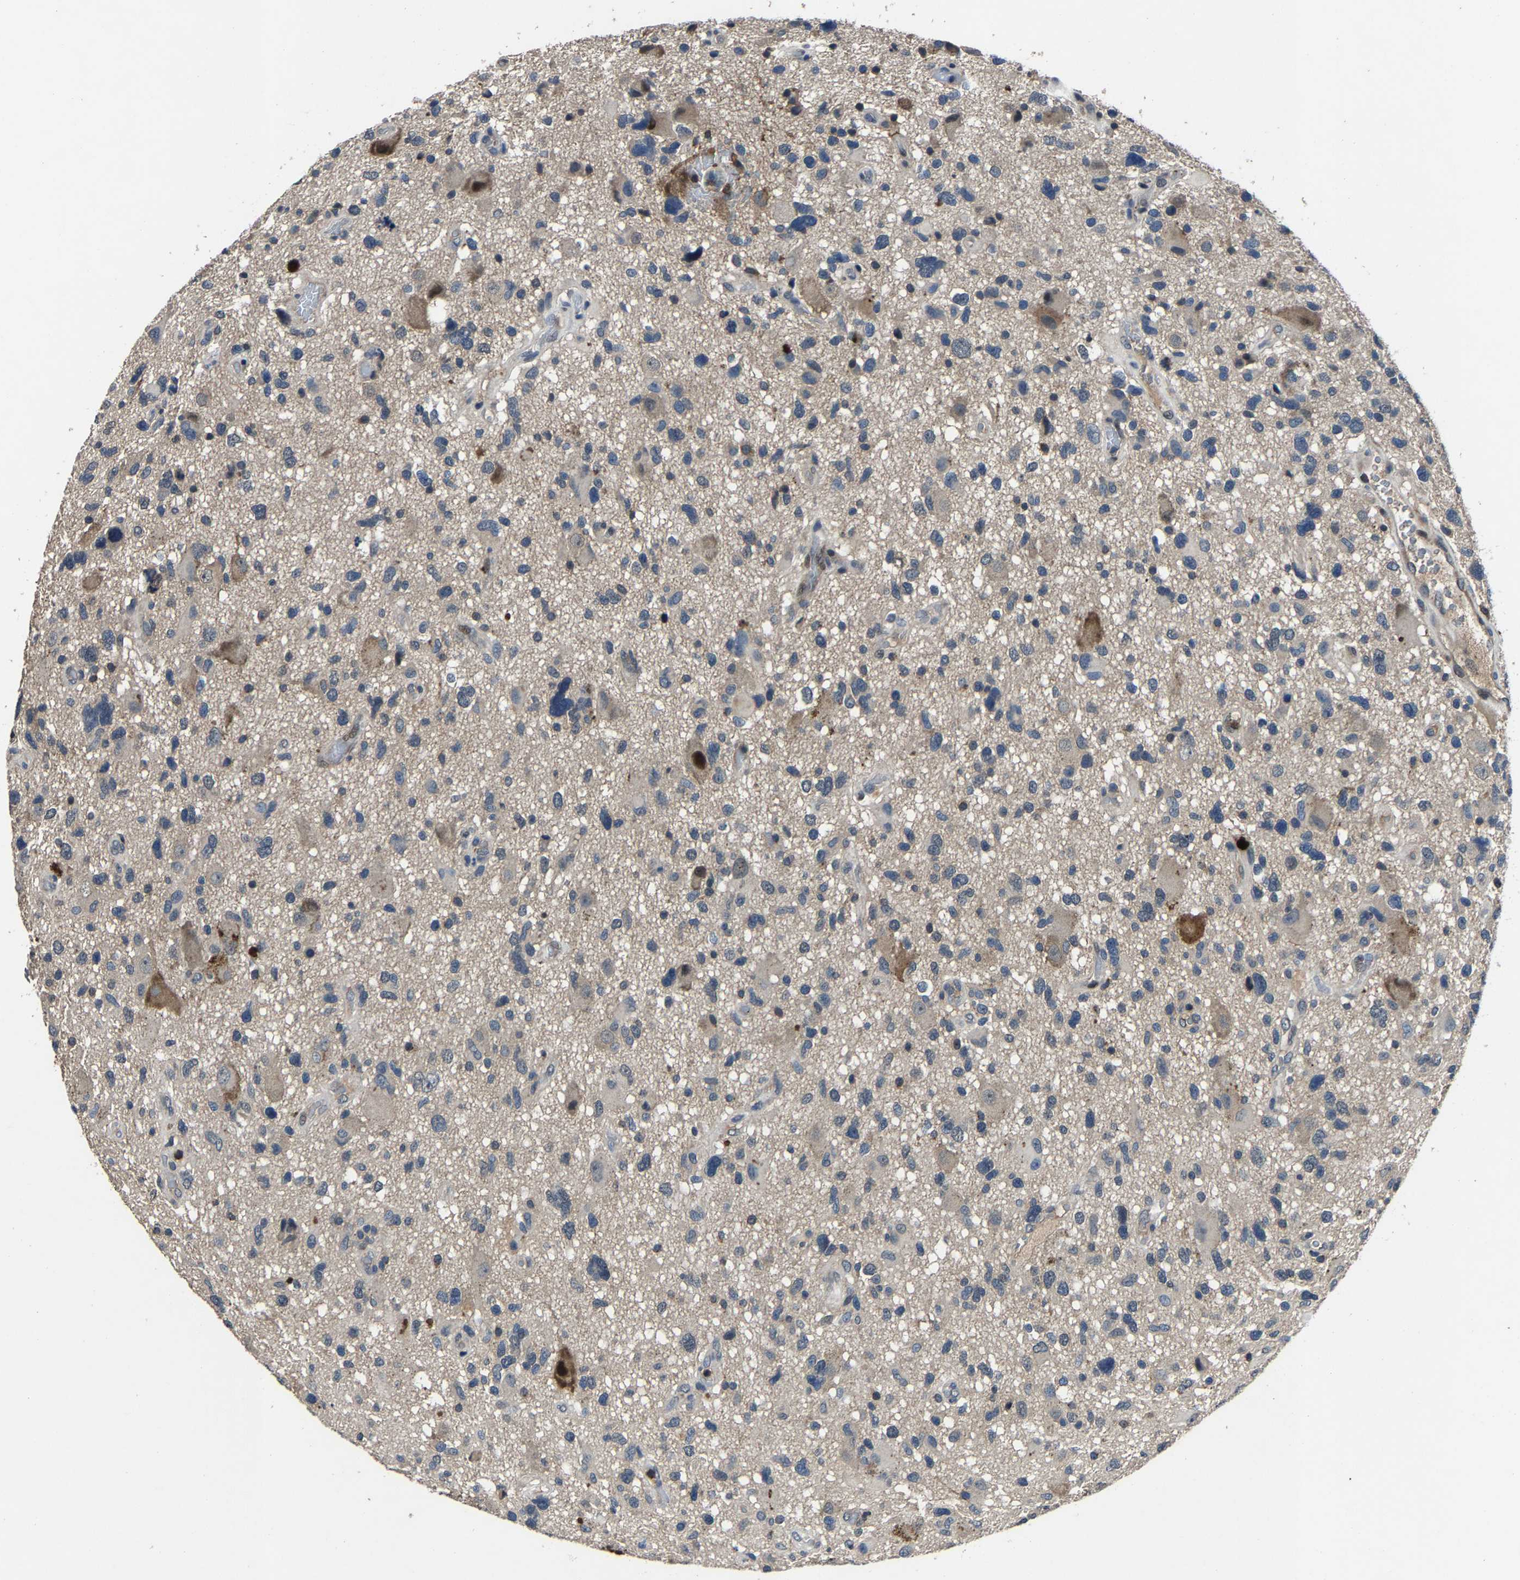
{"staining": {"intensity": "weak", "quantity": "<25%", "location": "cytoplasmic/membranous"}, "tissue": "glioma", "cell_type": "Tumor cells", "image_type": "cancer", "snomed": [{"axis": "morphology", "description": "Glioma, malignant, High grade"}, {"axis": "topography", "description": "Brain"}], "caption": "Image shows no protein expression in tumor cells of malignant glioma (high-grade) tissue.", "gene": "PCNX2", "patient": {"sex": "male", "age": 33}}